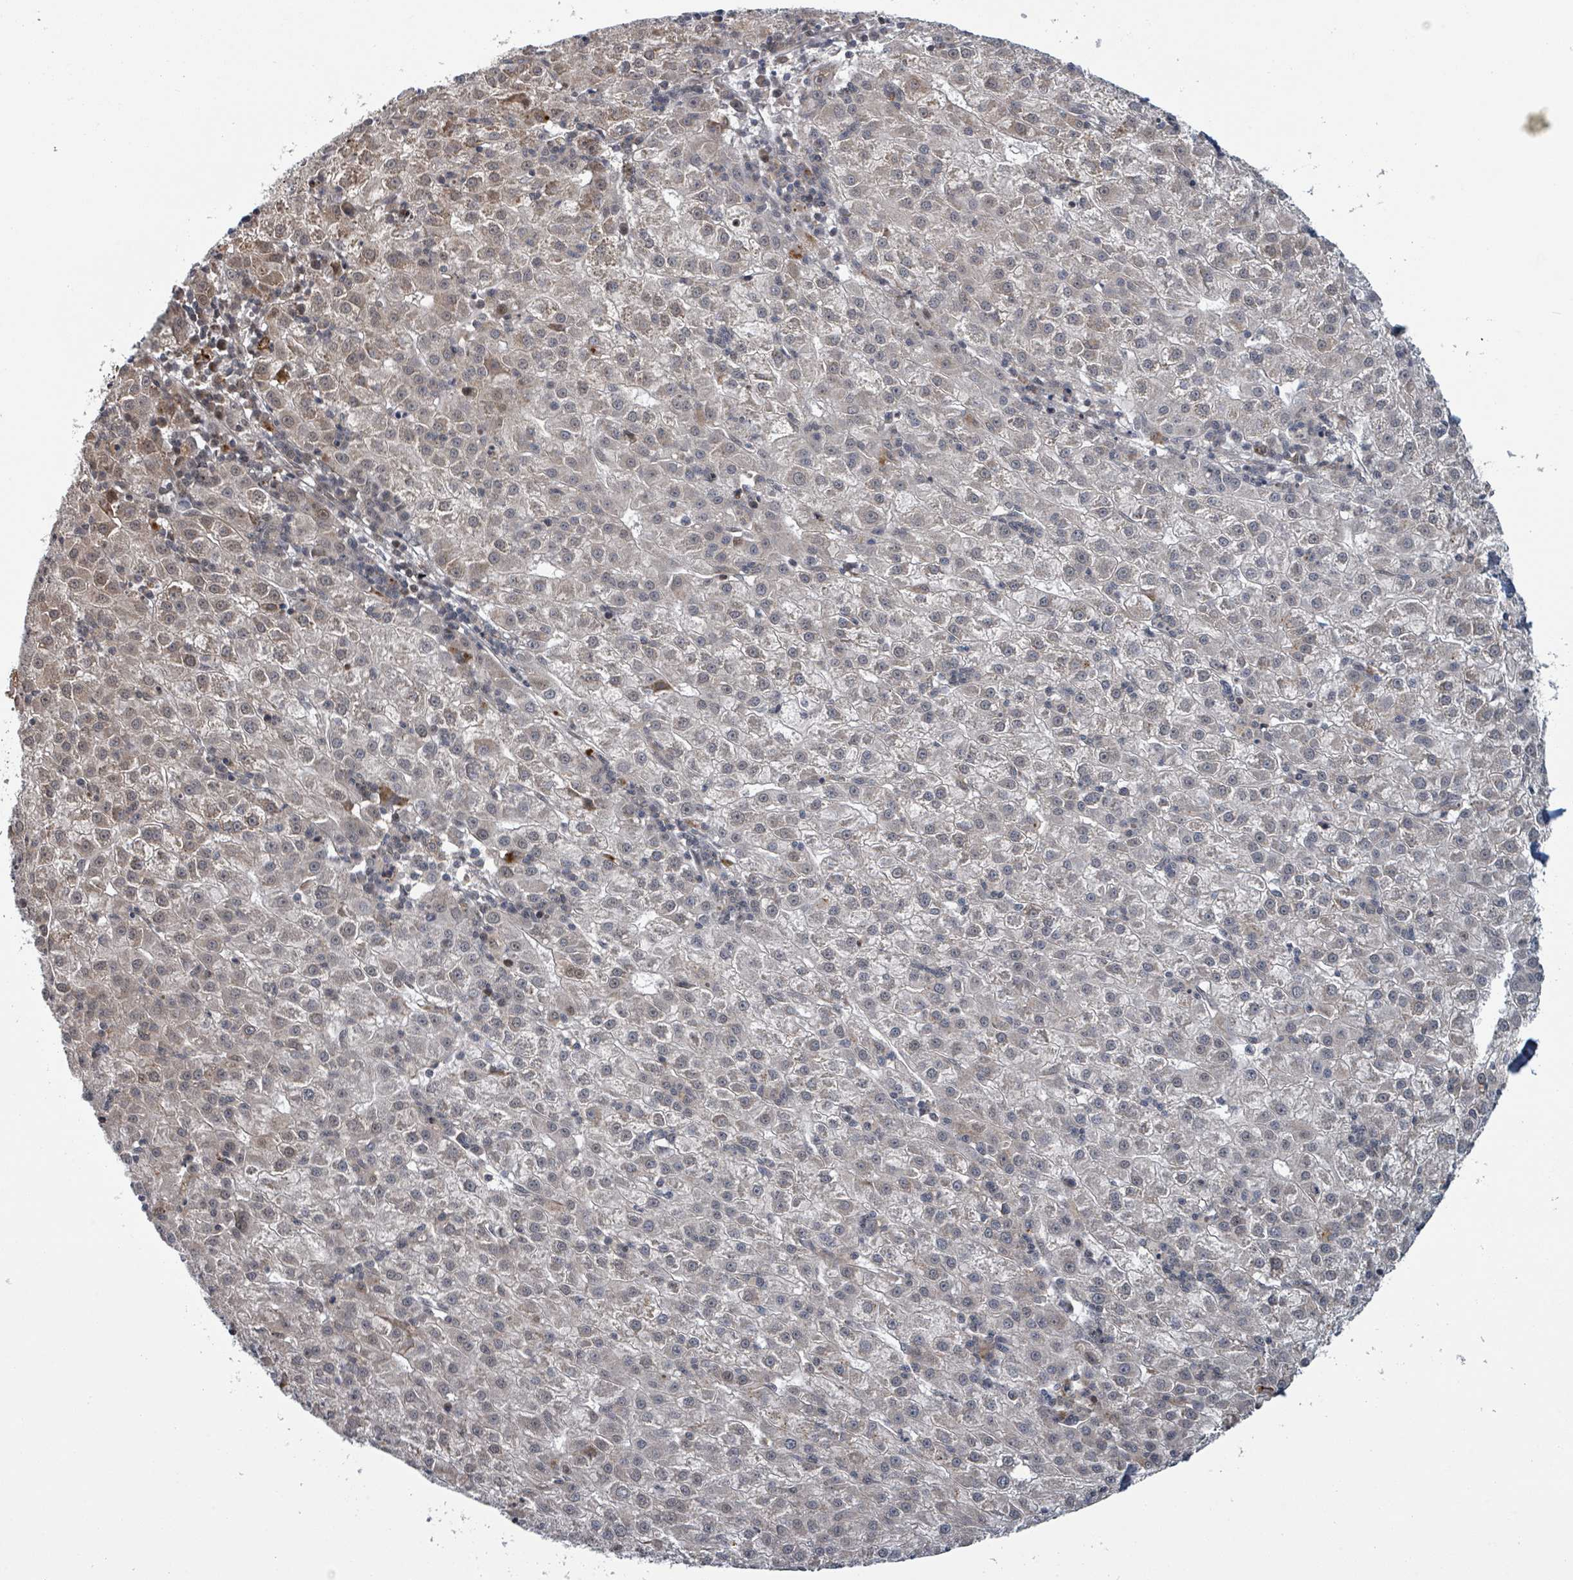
{"staining": {"intensity": "weak", "quantity": "<25%", "location": "cytoplasmic/membranous,nuclear"}, "tissue": "liver cancer", "cell_type": "Tumor cells", "image_type": "cancer", "snomed": [{"axis": "morphology", "description": "Carcinoma, Hepatocellular, NOS"}, {"axis": "topography", "description": "Liver"}], "caption": "IHC photomicrograph of neoplastic tissue: liver cancer stained with DAB (3,3'-diaminobenzidine) shows no significant protein expression in tumor cells.", "gene": "GTF3C1", "patient": {"sex": "male", "age": 76}}